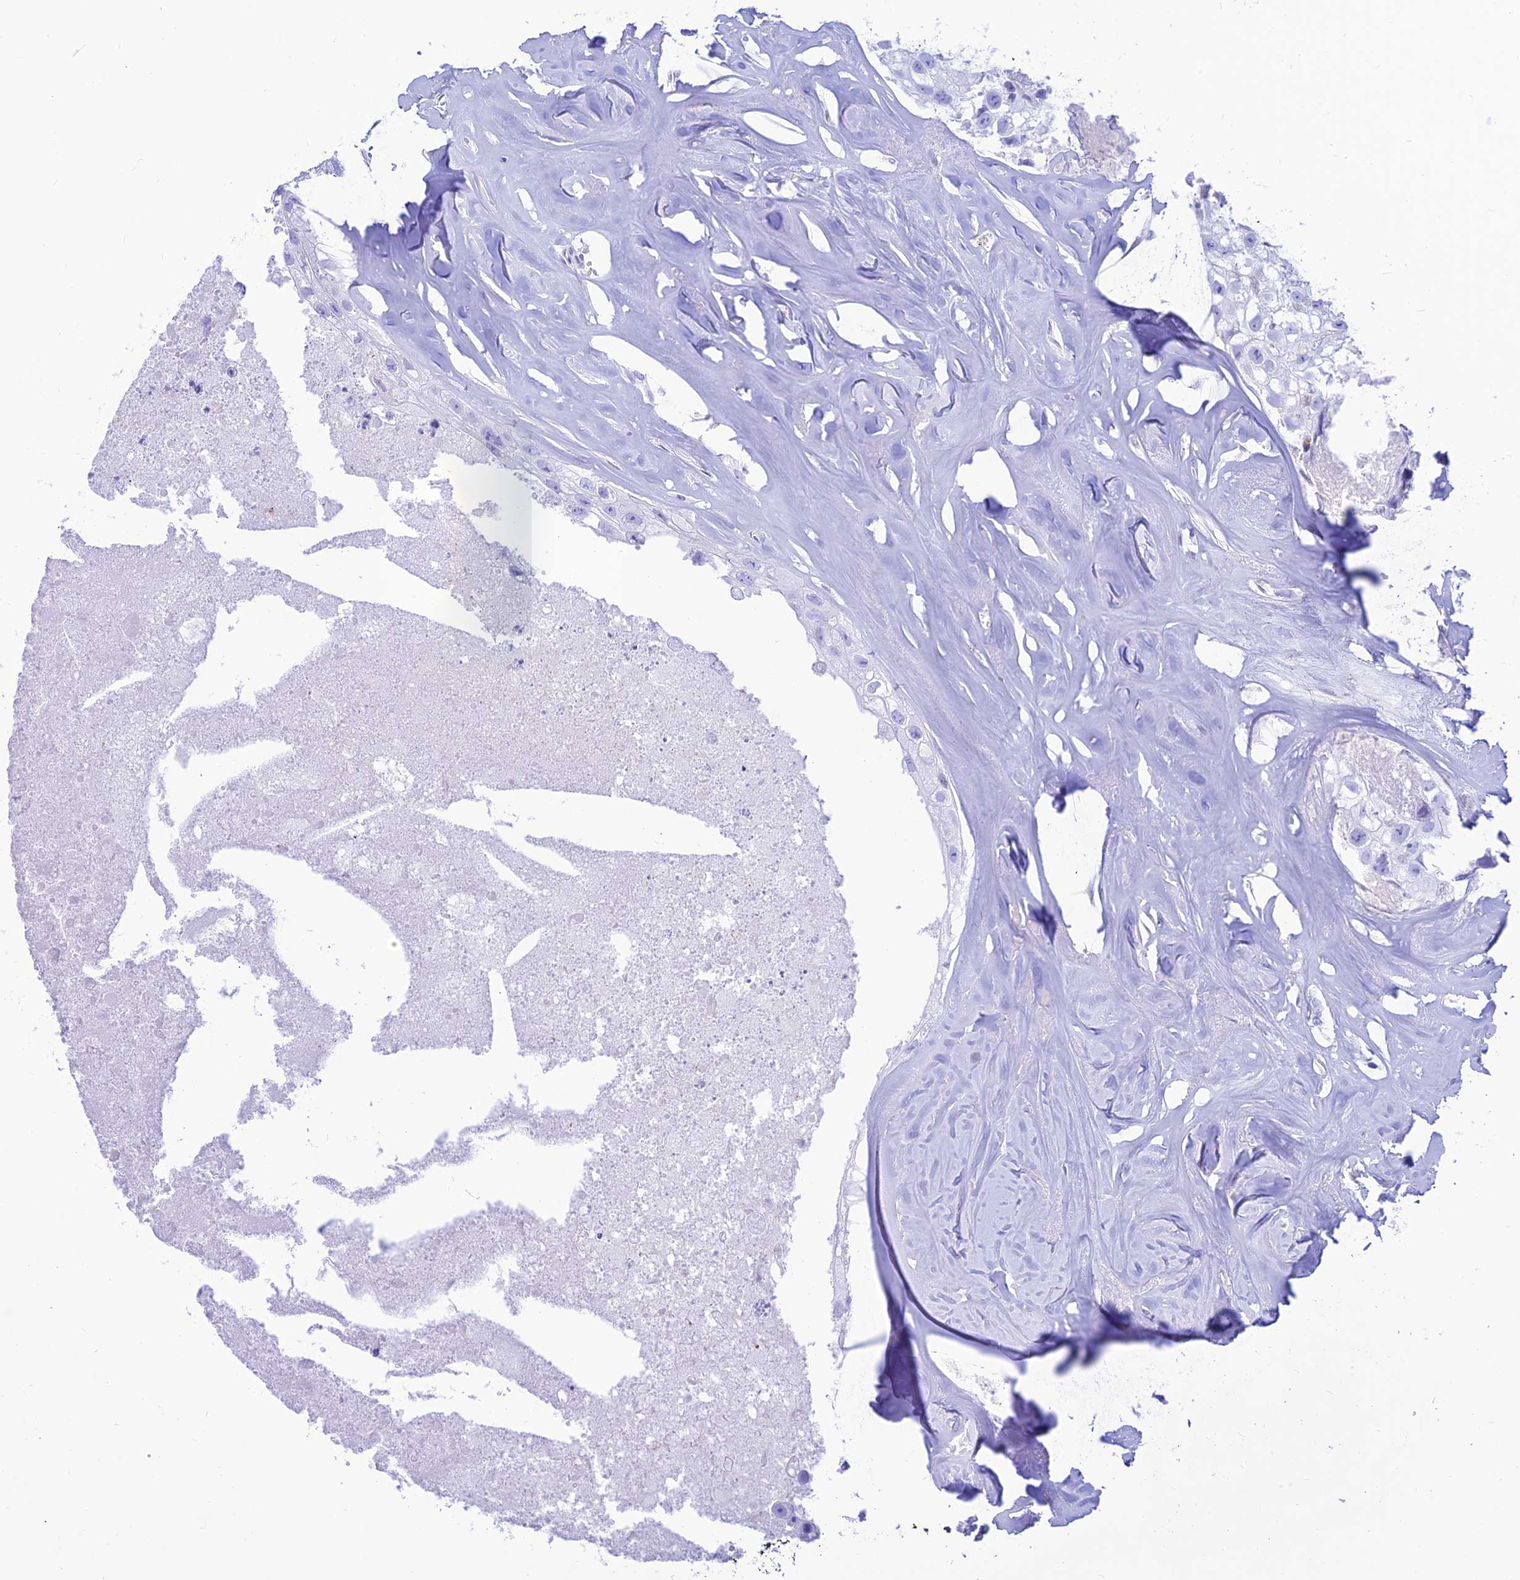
{"staining": {"intensity": "negative", "quantity": "none", "location": "none"}, "tissue": "head and neck cancer", "cell_type": "Tumor cells", "image_type": "cancer", "snomed": [{"axis": "morphology", "description": "Adenocarcinoma, NOS"}, {"axis": "morphology", "description": "Adenocarcinoma, metastatic, NOS"}, {"axis": "topography", "description": "Head-Neck"}], "caption": "Micrograph shows no significant protein positivity in tumor cells of head and neck adenocarcinoma. The staining was performed using DAB to visualize the protein expression in brown, while the nuclei were stained in blue with hematoxylin (Magnification: 20x).", "gene": "PRNP", "patient": {"sex": "male", "age": 75}}